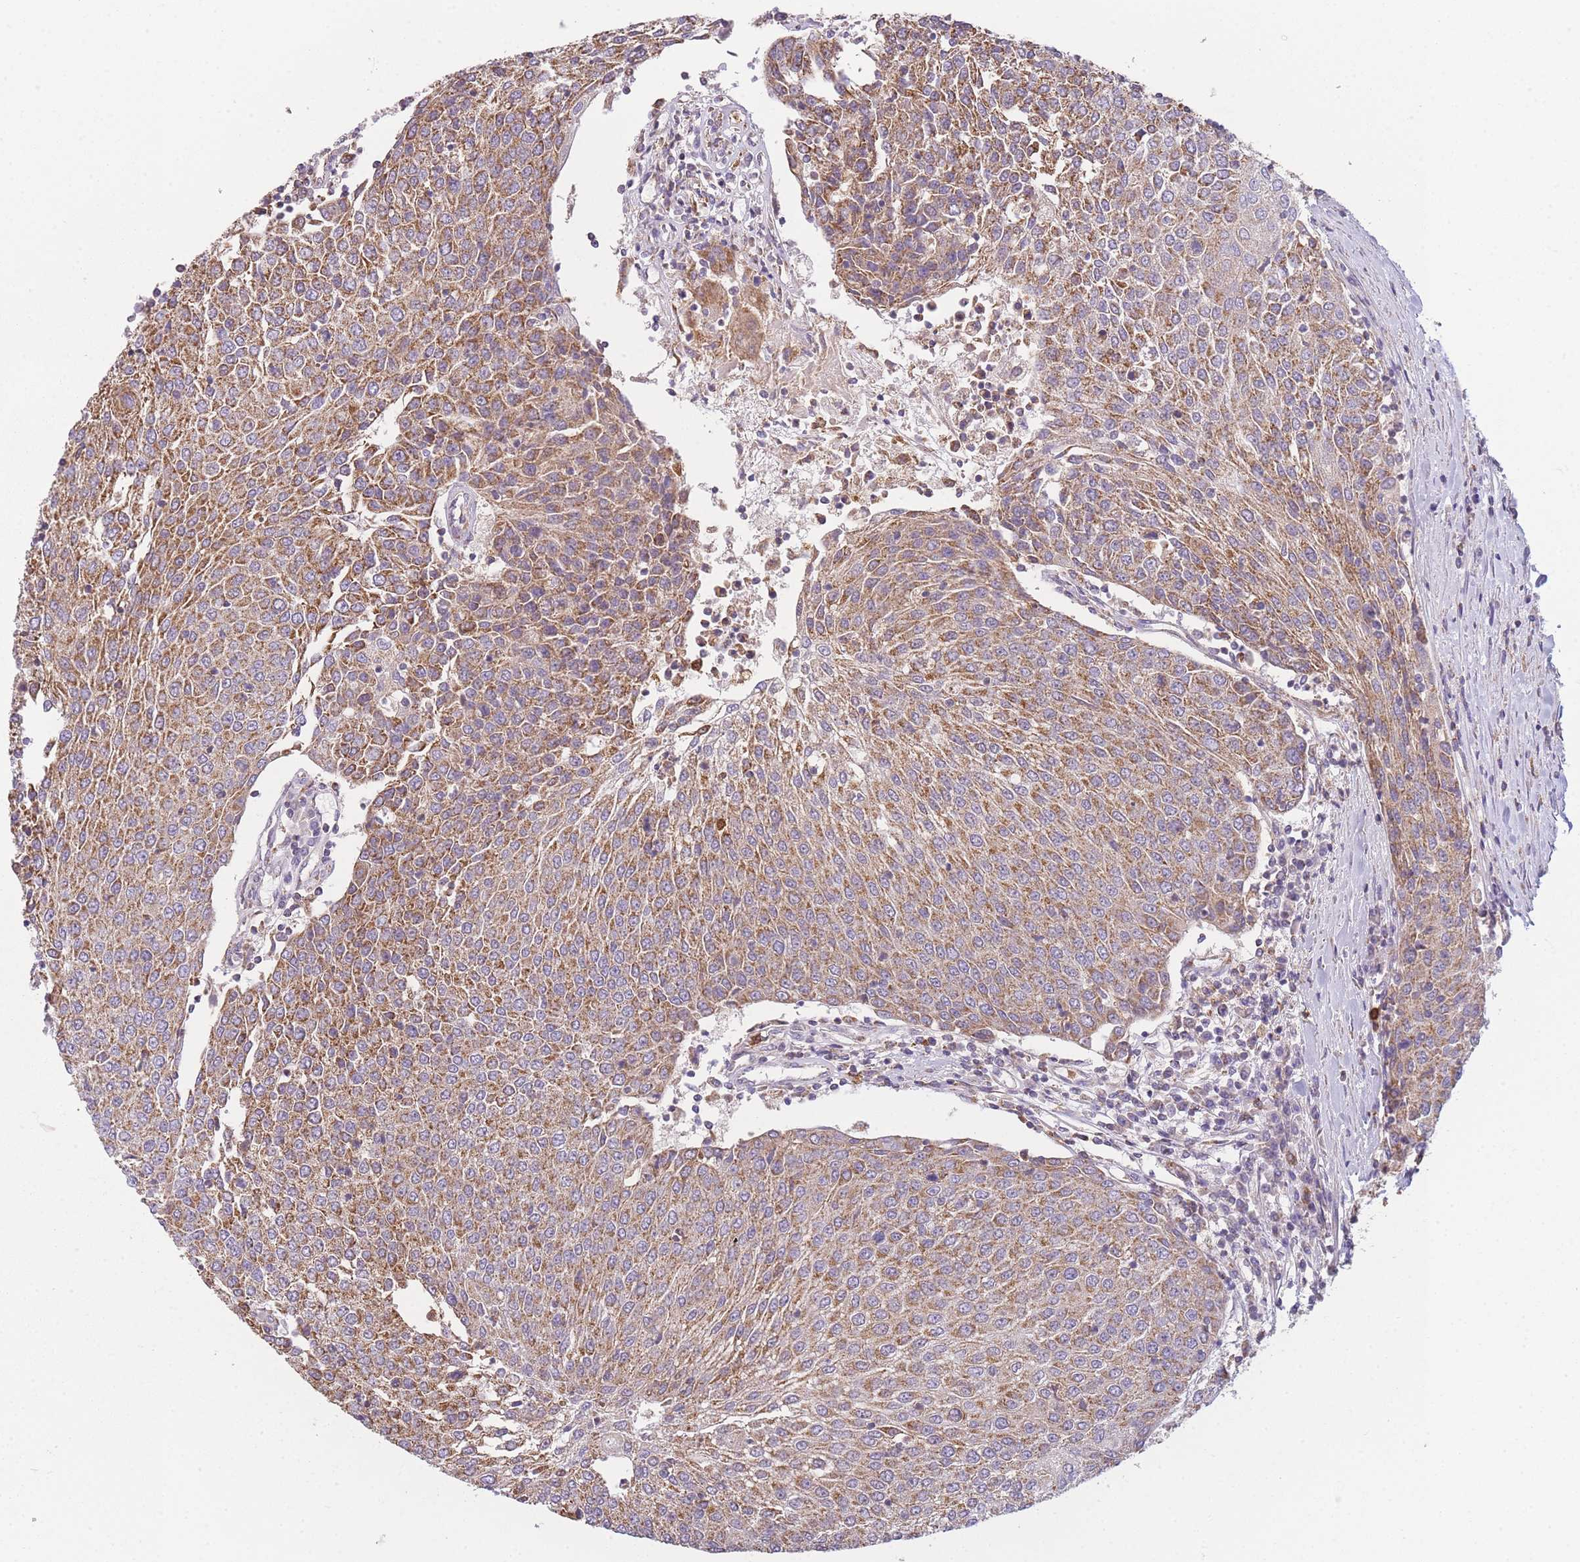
{"staining": {"intensity": "moderate", "quantity": ">75%", "location": "cytoplasmic/membranous"}, "tissue": "urothelial cancer", "cell_type": "Tumor cells", "image_type": "cancer", "snomed": [{"axis": "morphology", "description": "Urothelial carcinoma, High grade"}, {"axis": "topography", "description": "Urinary bladder"}], "caption": "A histopathology image showing moderate cytoplasmic/membranous expression in about >75% of tumor cells in urothelial cancer, as visualized by brown immunohistochemical staining.", "gene": "PRAM1", "patient": {"sex": "female", "age": 85}}